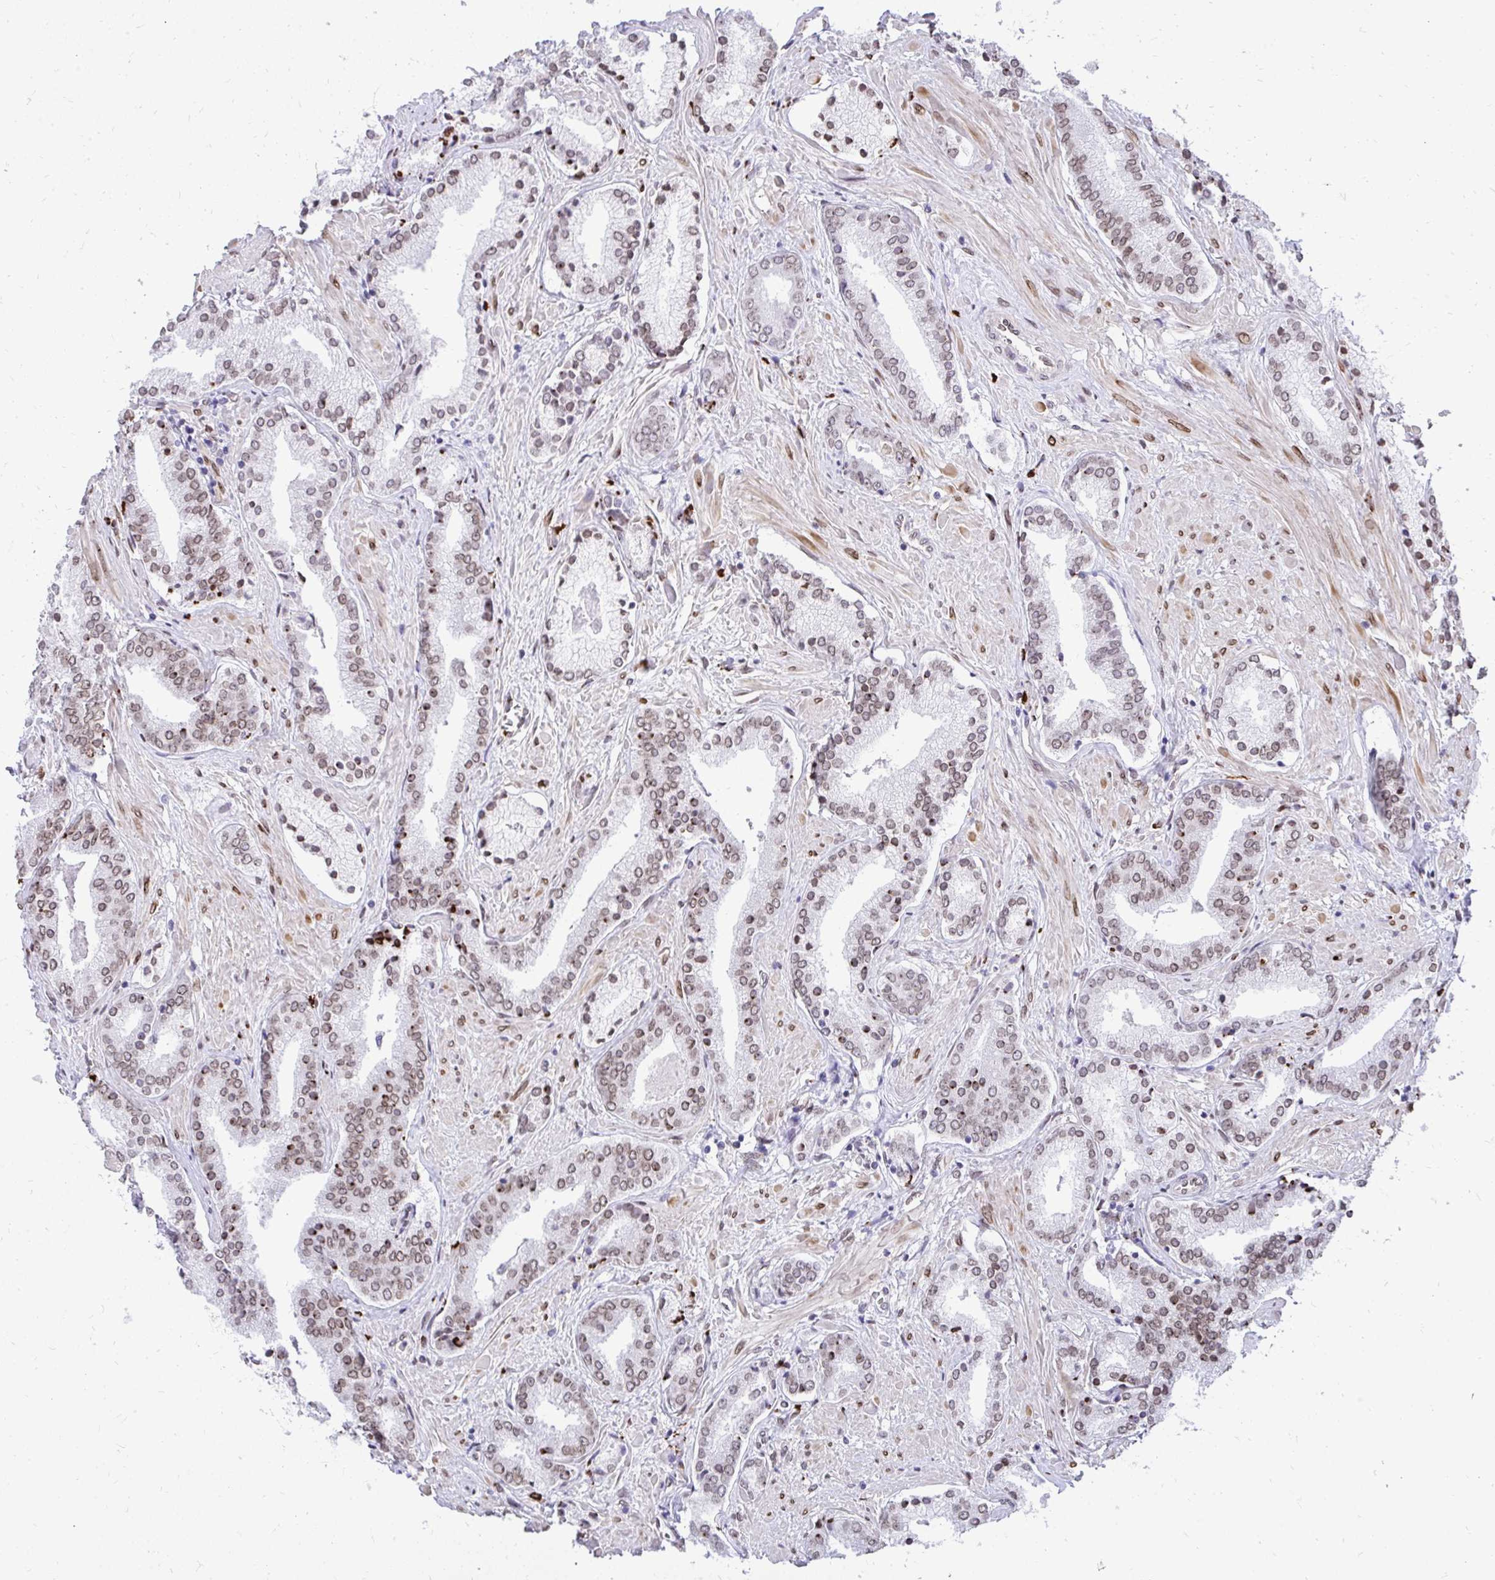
{"staining": {"intensity": "moderate", "quantity": "25%-75%", "location": "cytoplasmic/membranous,nuclear"}, "tissue": "prostate cancer", "cell_type": "Tumor cells", "image_type": "cancer", "snomed": [{"axis": "morphology", "description": "Adenocarcinoma, High grade"}, {"axis": "topography", "description": "Prostate"}], "caption": "The immunohistochemical stain highlights moderate cytoplasmic/membranous and nuclear positivity in tumor cells of prostate cancer (adenocarcinoma (high-grade)) tissue.", "gene": "BANF1", "patient": {"sex": "male", "age": 56}}